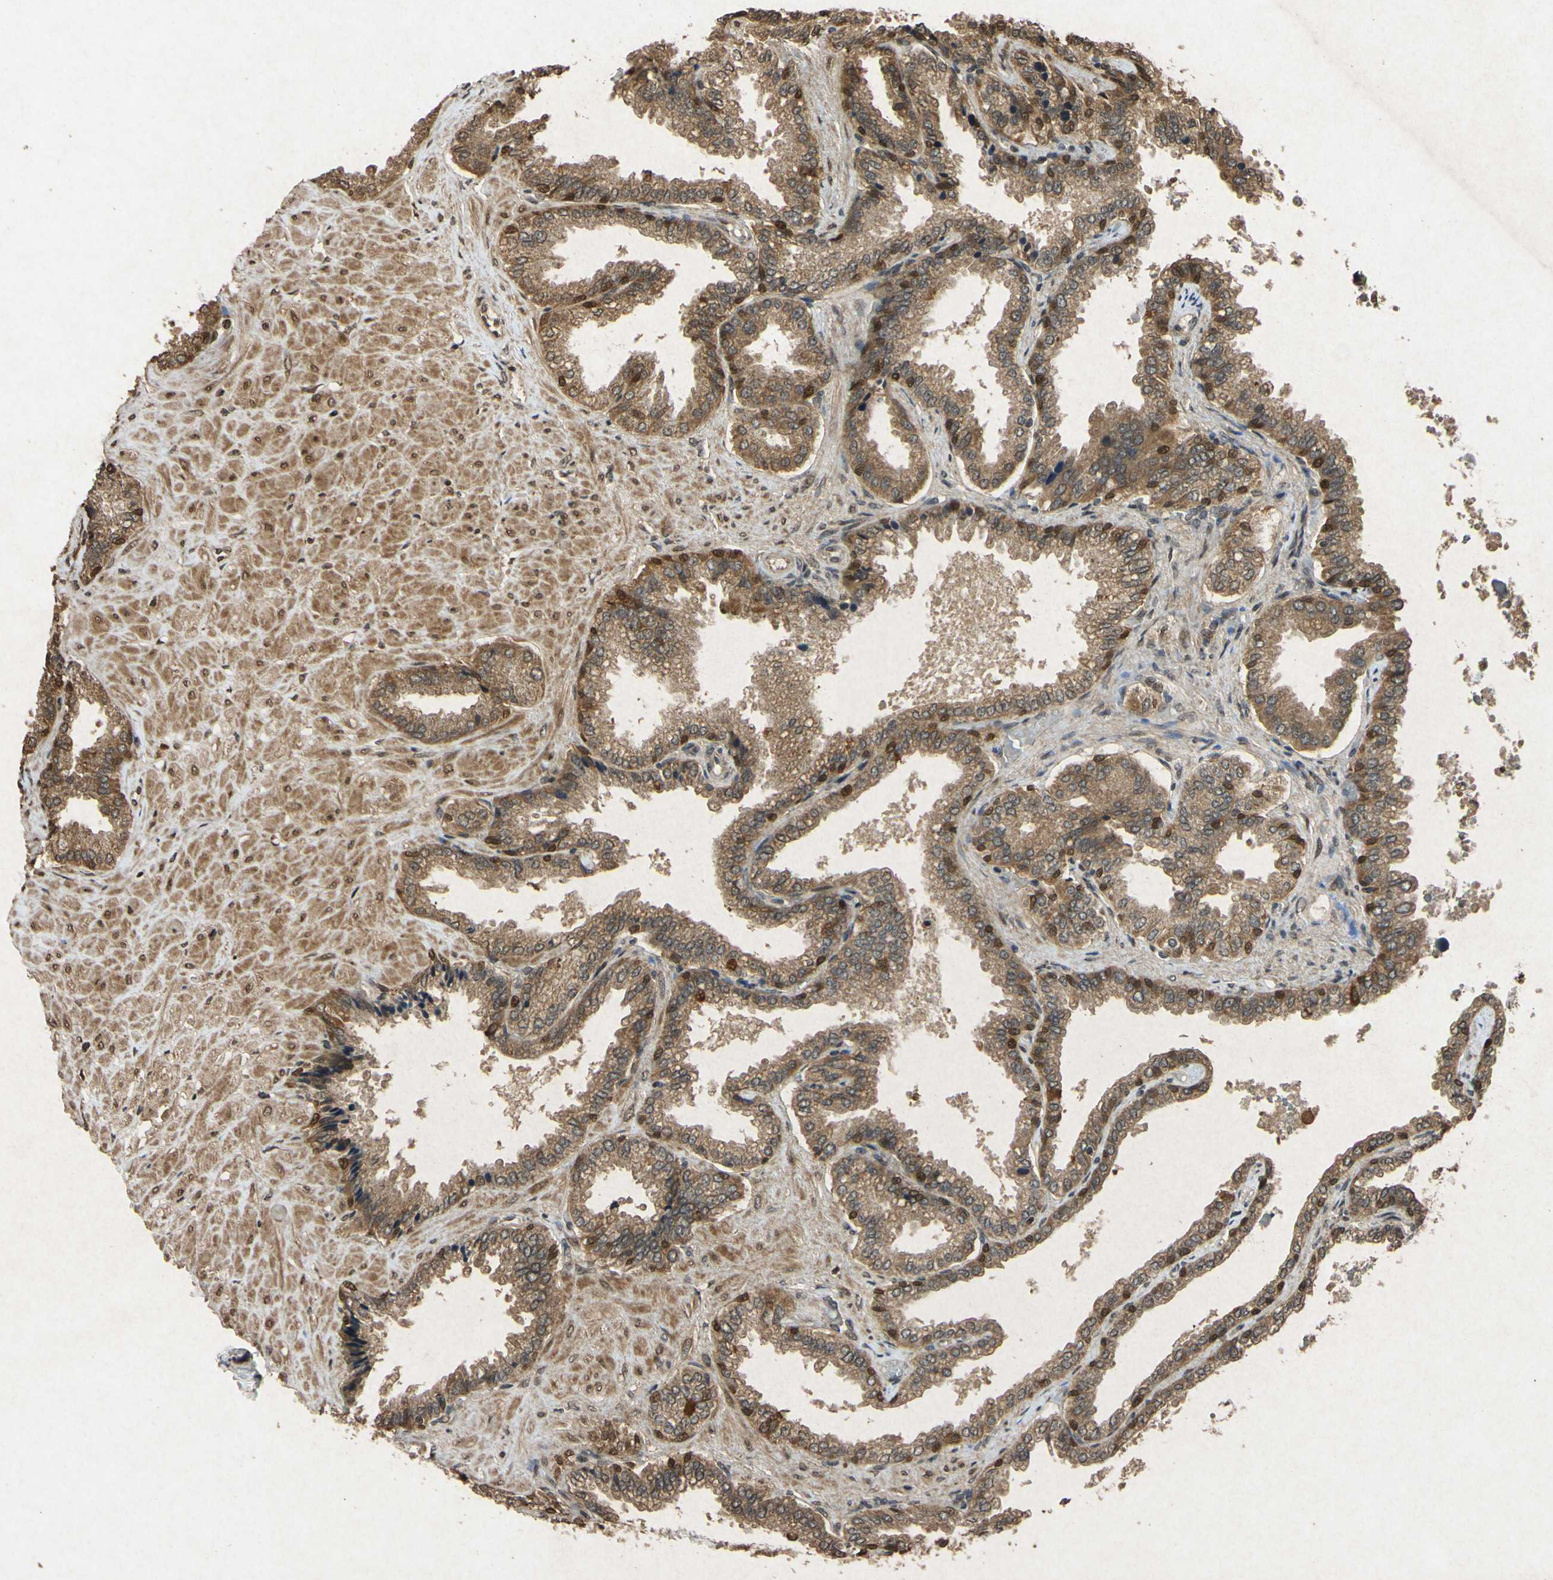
{"staining": {"intensity": "moderate", "quantity": ">75%", "location": "cytoplasmic/membranous"}, "tissue": "seminal vesicle", "cell_type": "Glandular cells", "image_type": "normal", "snomed": [{"axis": "morphology", "description": "Normal tissue, NOS"}, {"axis": "topography", "description": "Seminal veicle"}], "caption": "About >75% of glandular cells in normal seminal vesicle exhibit moderate cytoplasmic/membranous protein staining as visualized by brown immunohistochemical staining.", "gene": "ATP6V1H", "patient": {"sex": "male", "age": 46}}